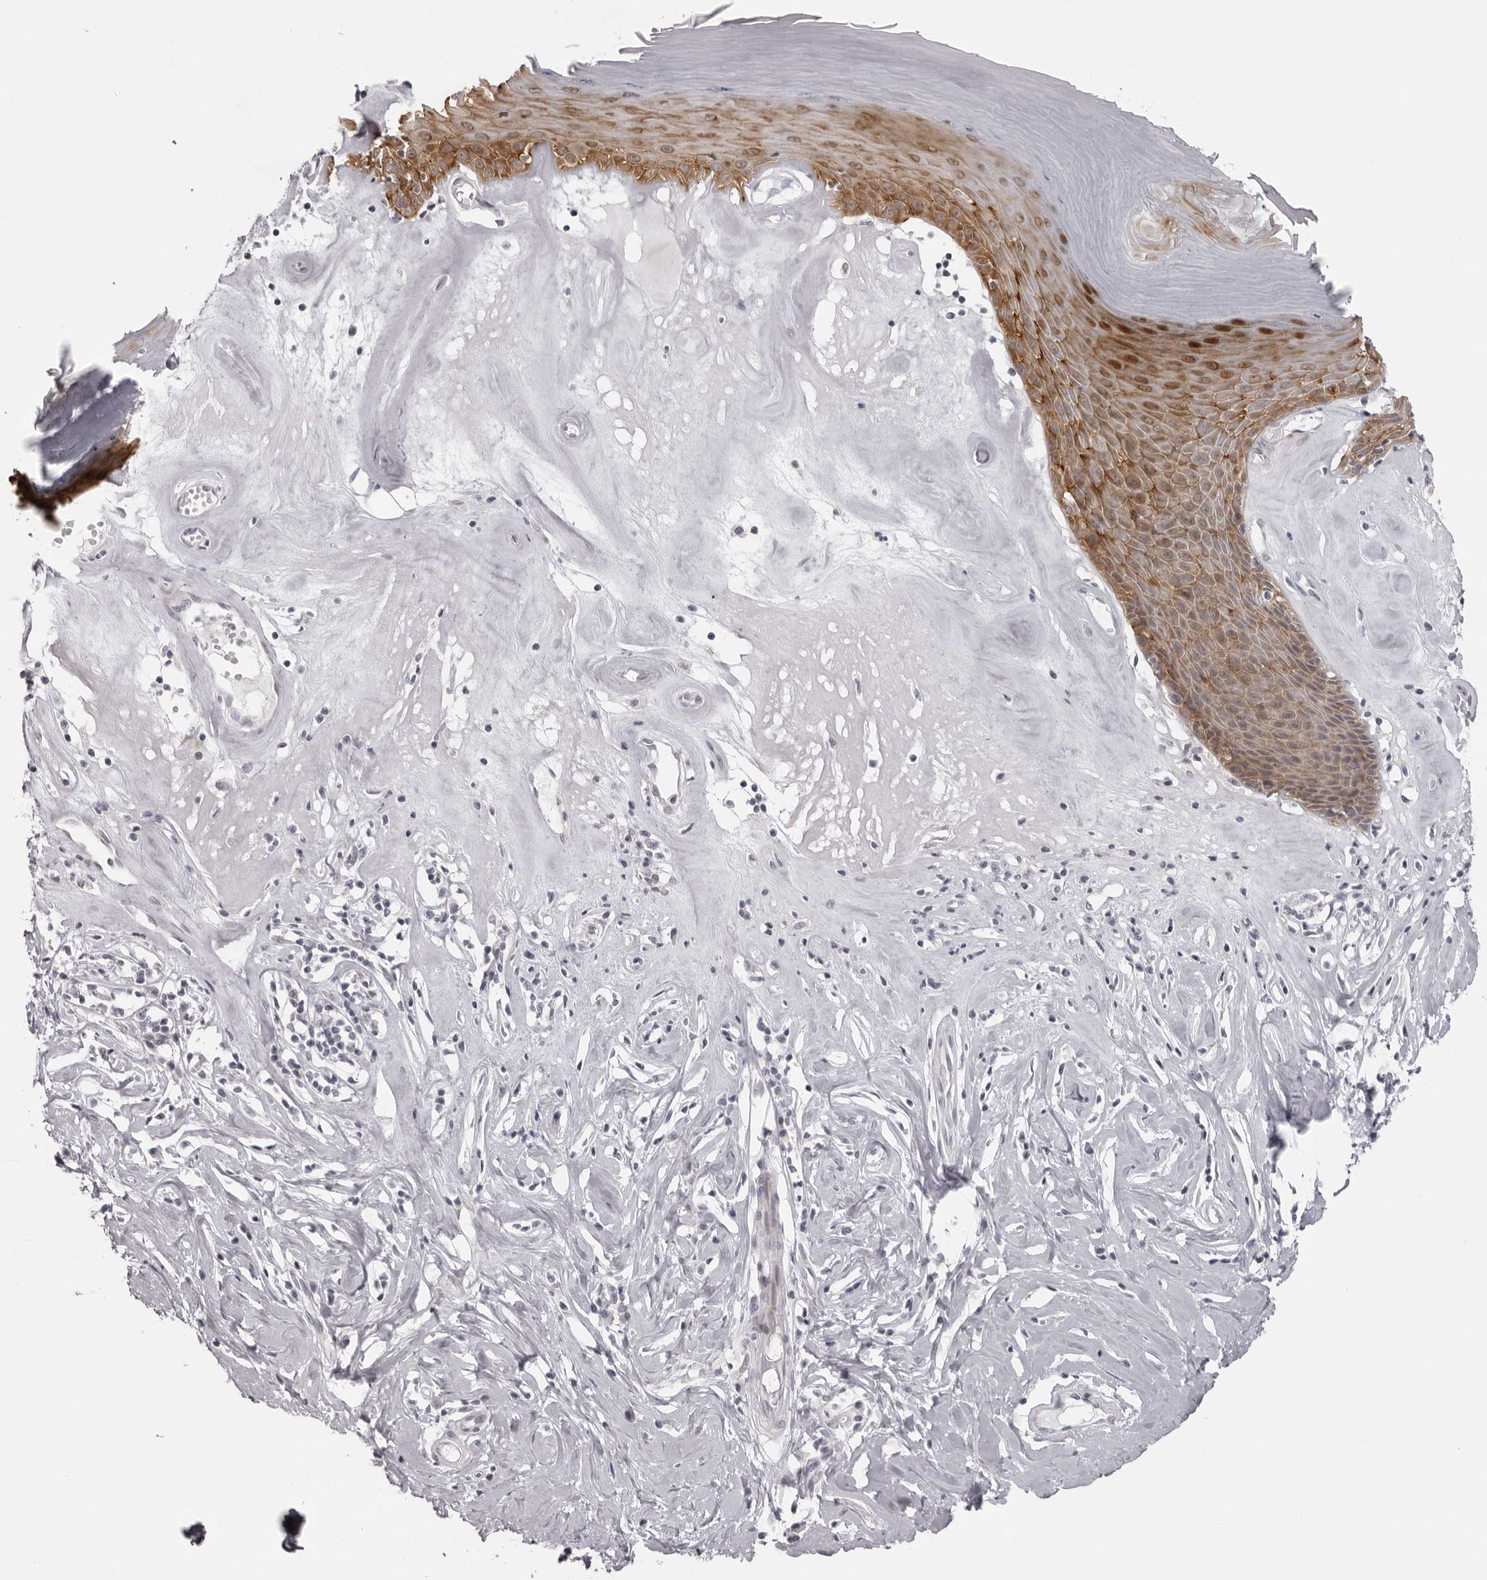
{"staining": {"intensity": "moderate", "quantity": ">75%", "location": "cytoplasmic/membranous,nuclear"}, "tissue": "skin", "cell_type": "Epidermal cells", "image_type": "normal", "snomed": [{"axis": "morphology", "description": "Normal tissue, NOS"}, {"axis": "morphology", "description": "Inflammation, NOS"}, {"axis": "topography", "description": "Vulva"}], "caption": "Brown immunohistochemical staining in benign human skin displays moderate cytoplasmic/membranous,nuclear expression in about >75% of epidermal cells. Using DAB (3,3'-diaminobenzidine) (brown) and hematoxylin (blue) stains, captured at high magnification using brightfield microscopy.", "gene": "NUDT18", "patient": {"sex": "female", "age": 84}}